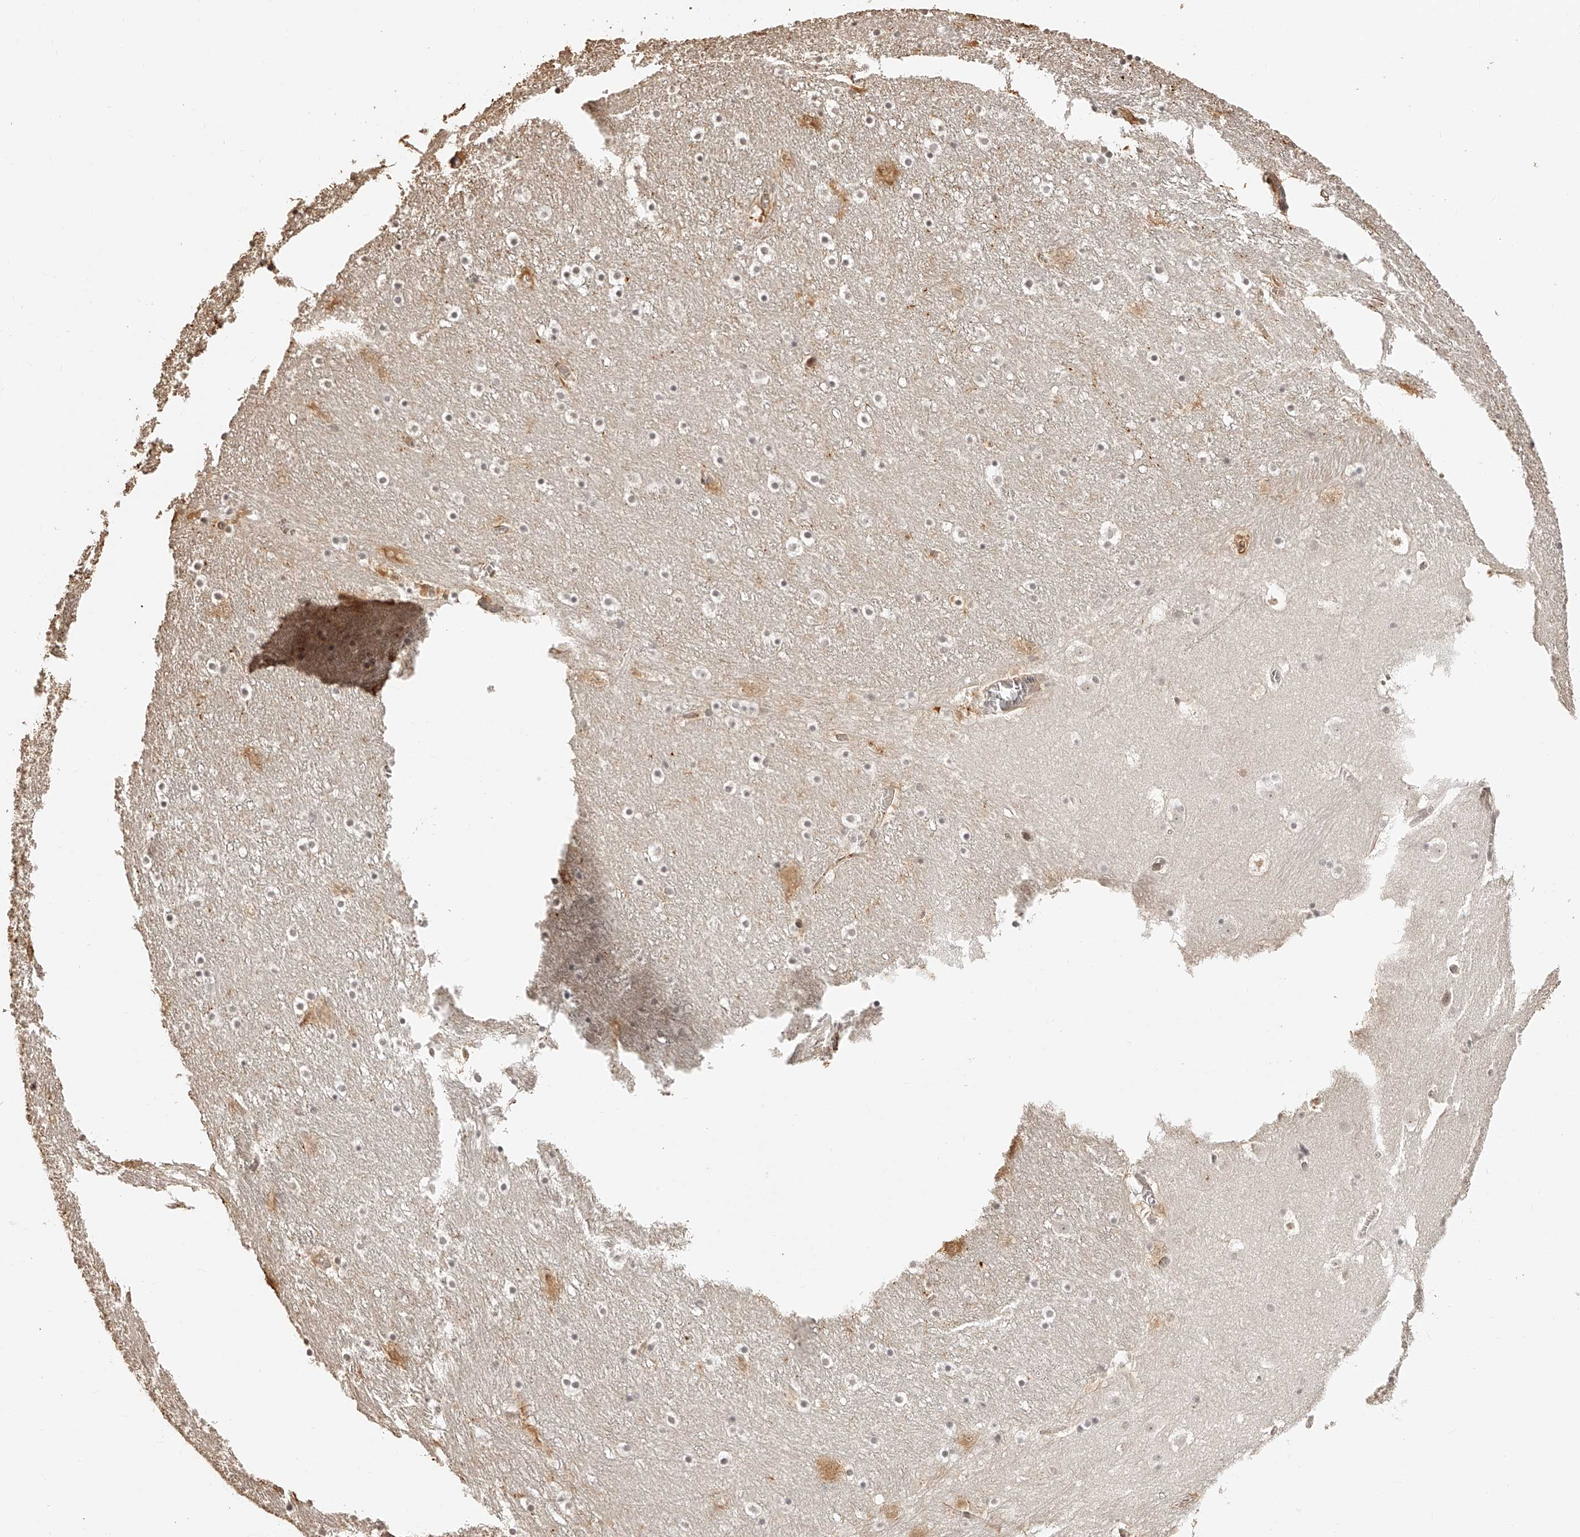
{"staining": {"intensity": "weak", "quantity": ">75%", "location": "cytoplasmic/membranous,nuclear"}, "tissue": "caudate", "cell_type": "Glial cells", "image_type": "normal", "snomed": [{"axis": "morphology", "description": "Normal tissue, NOS"}, {"axis": "topography", "description": "Lateral ventricle wall"}], "caption": "Caudate stained with IHC reveals weak cytoplasmic/membranous,nuclear positivity in approximately >75% of glial cells.", "gene": "ZNF503", "patient": {"sex": "male", "age": 45}}